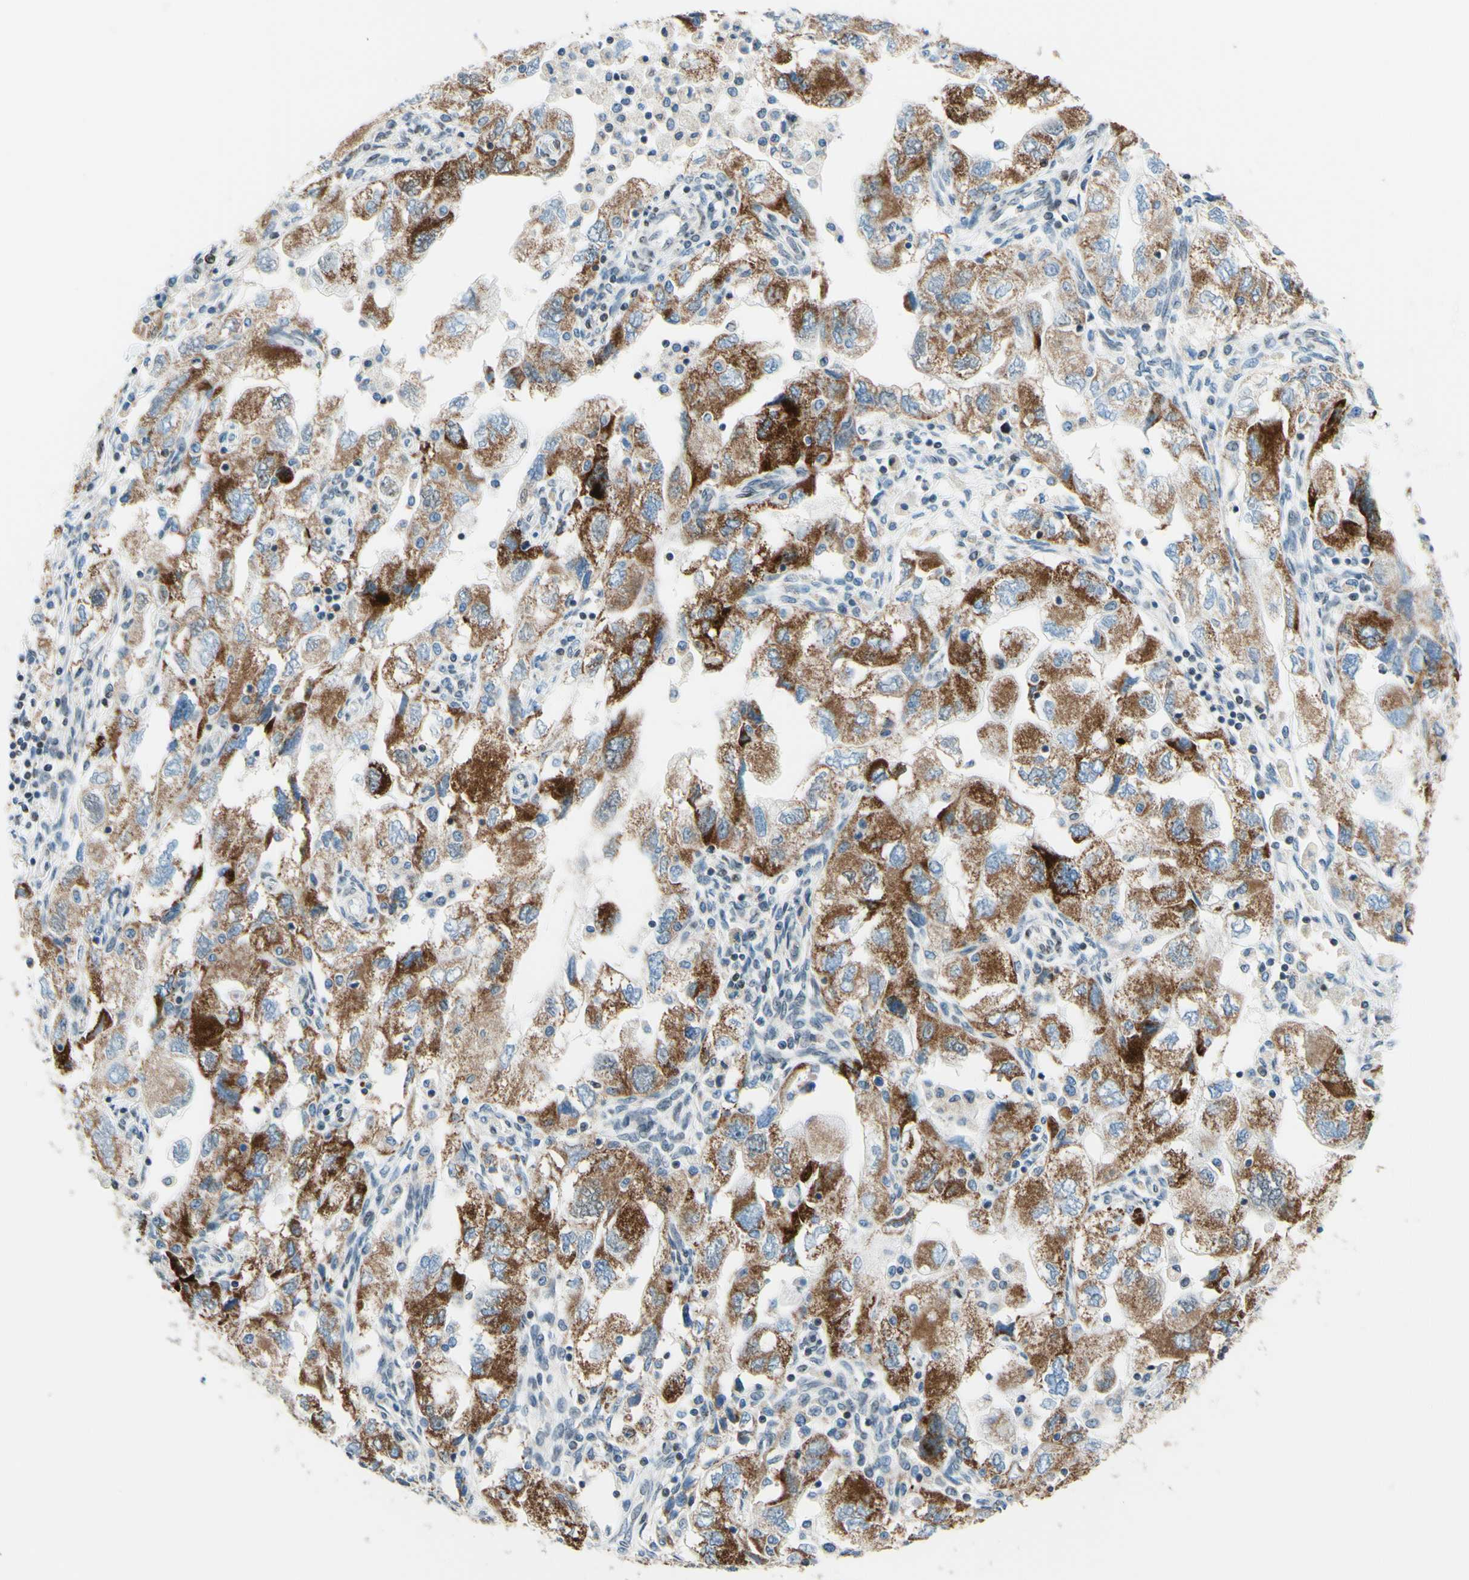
{"staining": {"intensity": "moderate", "quantity": ">75%", "location": "cytoplasmic/membranous"}, "tissue": "ovarian cancer", "cell_type": "Tumor cells", "image_type": "cancer", "snomed": [{"axis": "morphology", "description": "Carcinoma, NOS"}, {"axis": "morphology", "description": "Cystadenocarcinoma, serous, NOS"}, {"axis": "topography", "description": "Ovary"}], "caption": "The micrograph exhibits immunohistochemical staining of ovarian cancer. There is moderate cytoplasmic/membranous expression is present in approximately >75% of tumor cells.", "gene": "CBX7", "patient": {"sex": "female", "age": 69}}